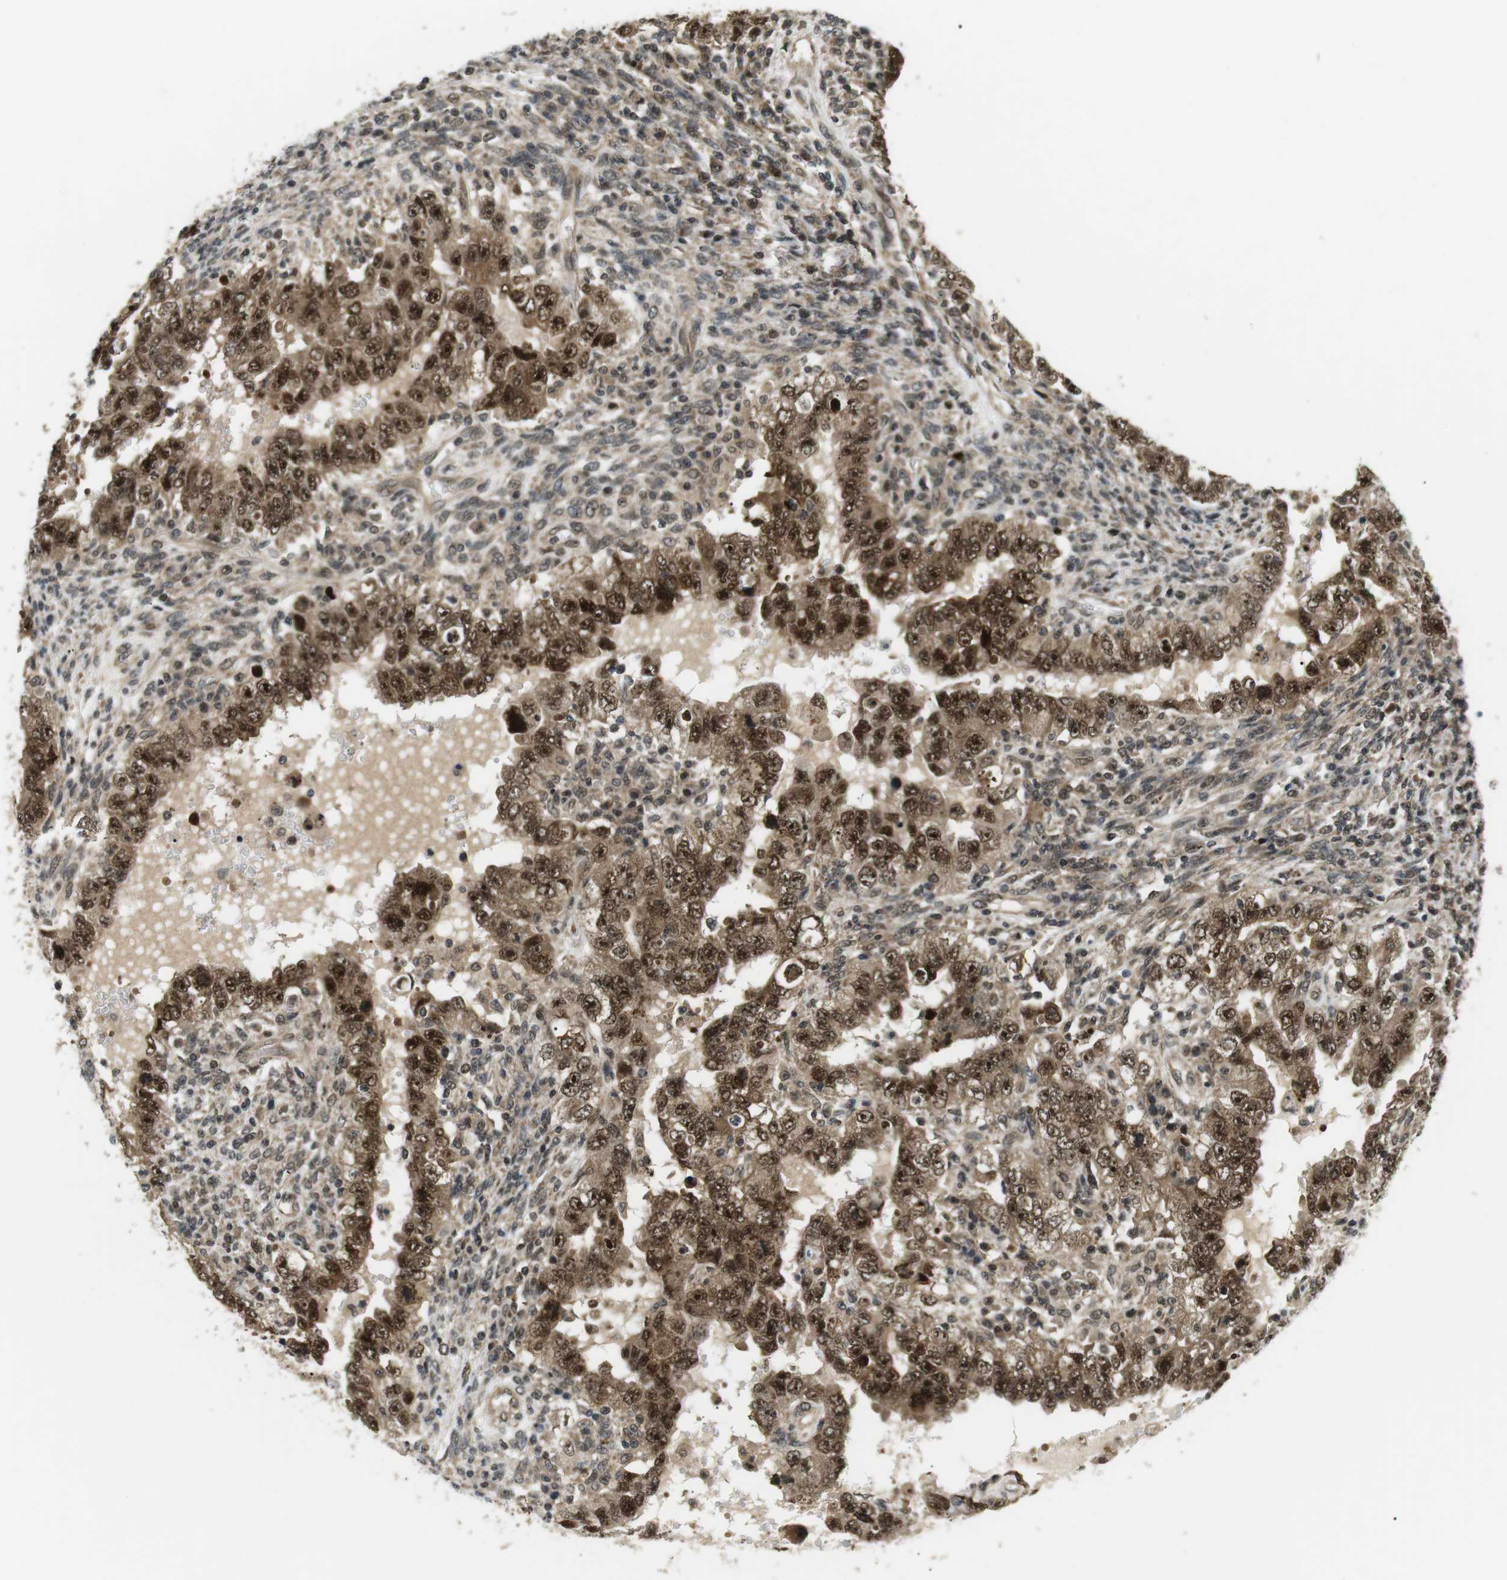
{"staining": {"intensity": "strong", "quantity": ">75%", "location": "cytoplasmic/membranous,nuclear"}, "tissue": "testis cancer", "cell_type": "Tumor cells", "image_type": "cancer", "snomed": [{"axis": "morphology", "description": "Carcinoma, Embryonal, NOS"}, {"axis": "topography", "description": "Testis"}], "caption": "A high-resolution image shows immunohistochemistry staining of embryonal carcinoma (testis), which reveals strong cytoplasmic/membranous and nuclear positivity in approximately >75% of tumor cells.", "gene": "CSNK2B", "patient": {"sex": "male", "age": 26}}